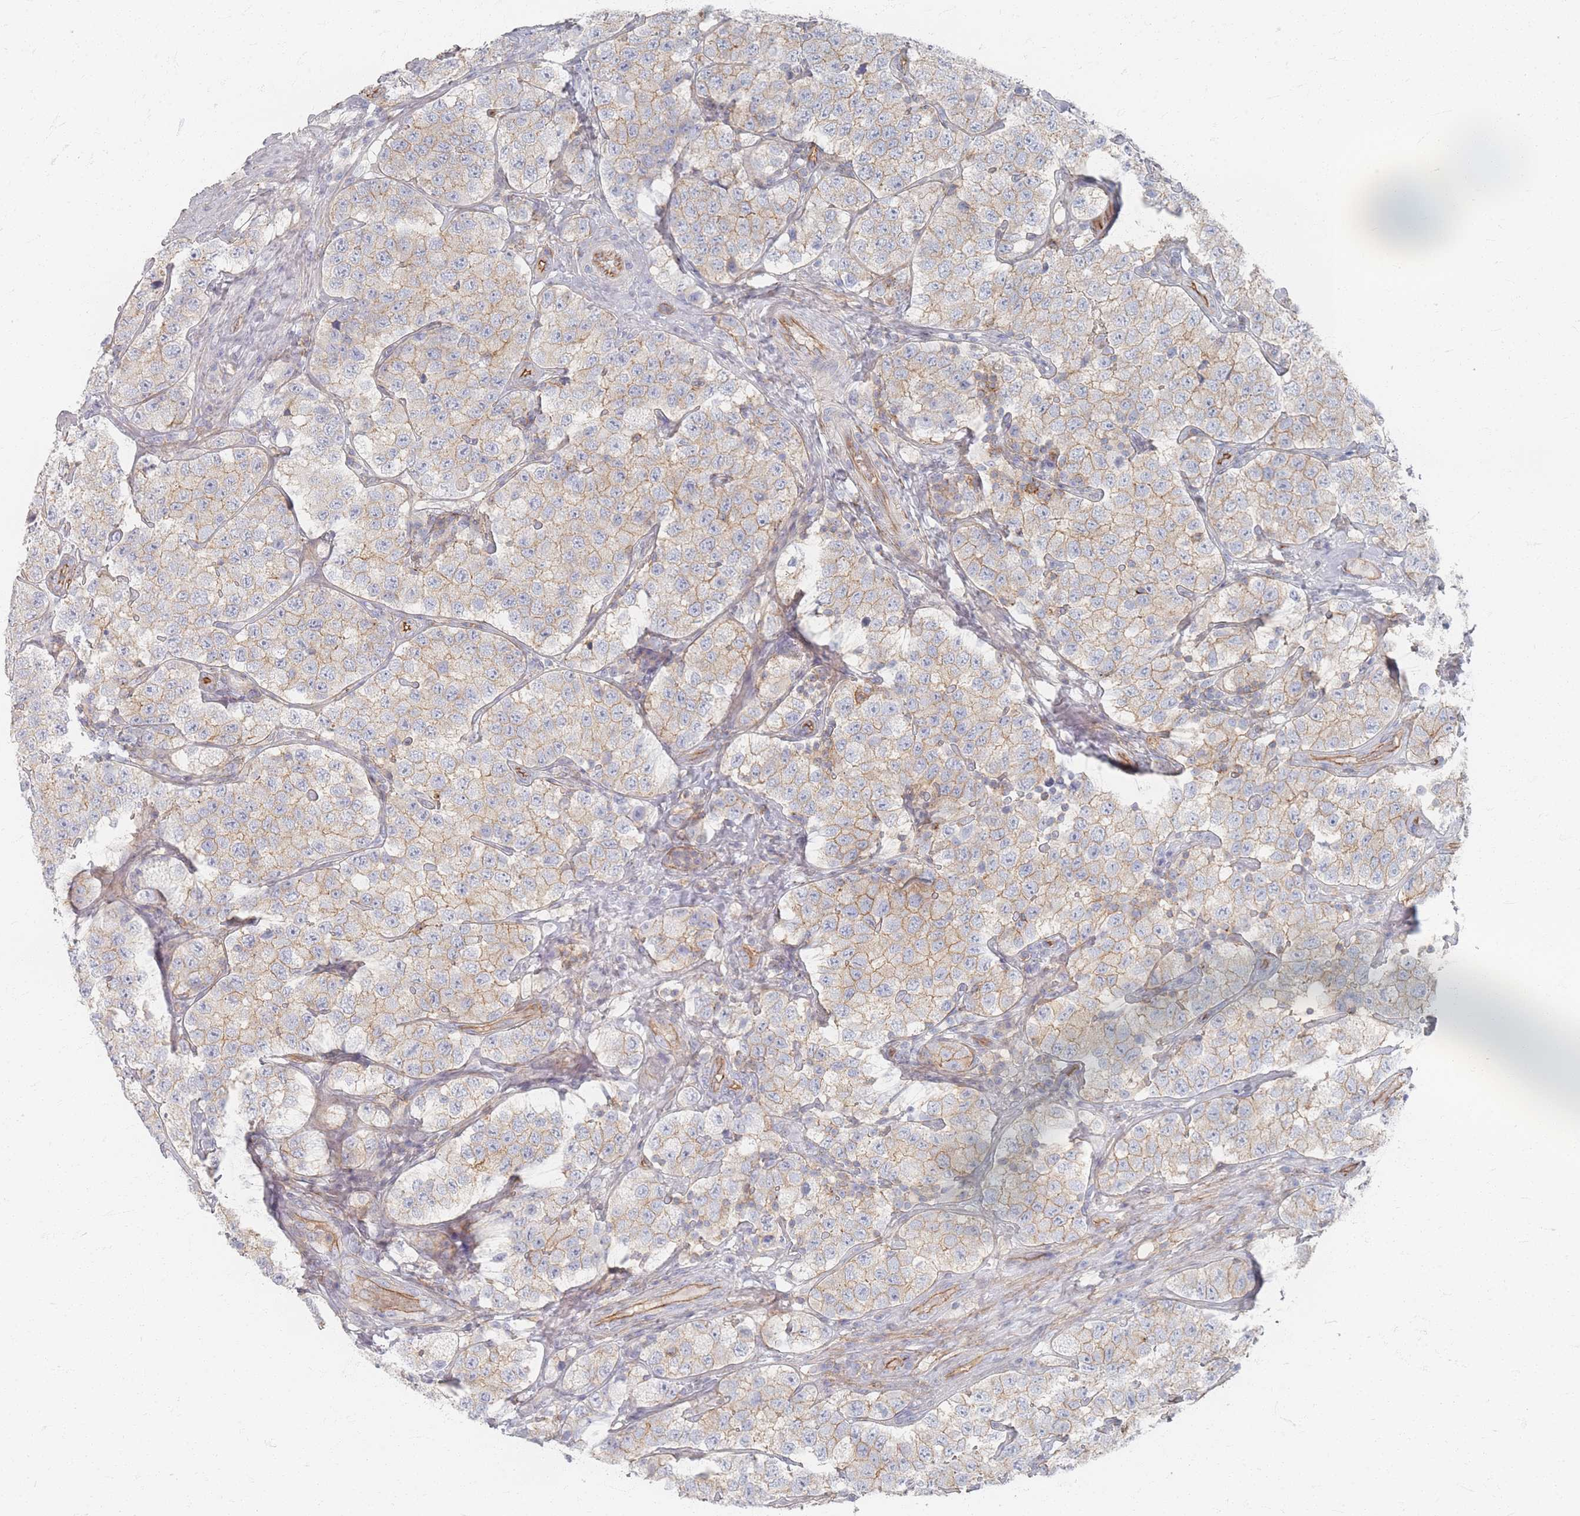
{"staining": {"intensity": "weak", "quantity": ">75%", "location": "cytoplasmic/membranous"}, "tissue": "testis cancer", "cell_type": "Tumor cells", "image_type": "cancer", "snomed": [{"axis": "morphology", "description": "Seminoma, NOS"}, {"axis": "topography", "description": "Testis"}], "caption": "Immunohistochemical staining of seminoma (testis) shows low levels of weak cytoplasmic/membranous staining in approximately >75% of tumor cells. (Stains: DAB (3,3'-diaminobenzidine) in brown, nuclei in blue, Microscopy: brightfield microscopy at high magnification).", "gene": "GNB1", "patient": {"sex": "male", "age": 34}}